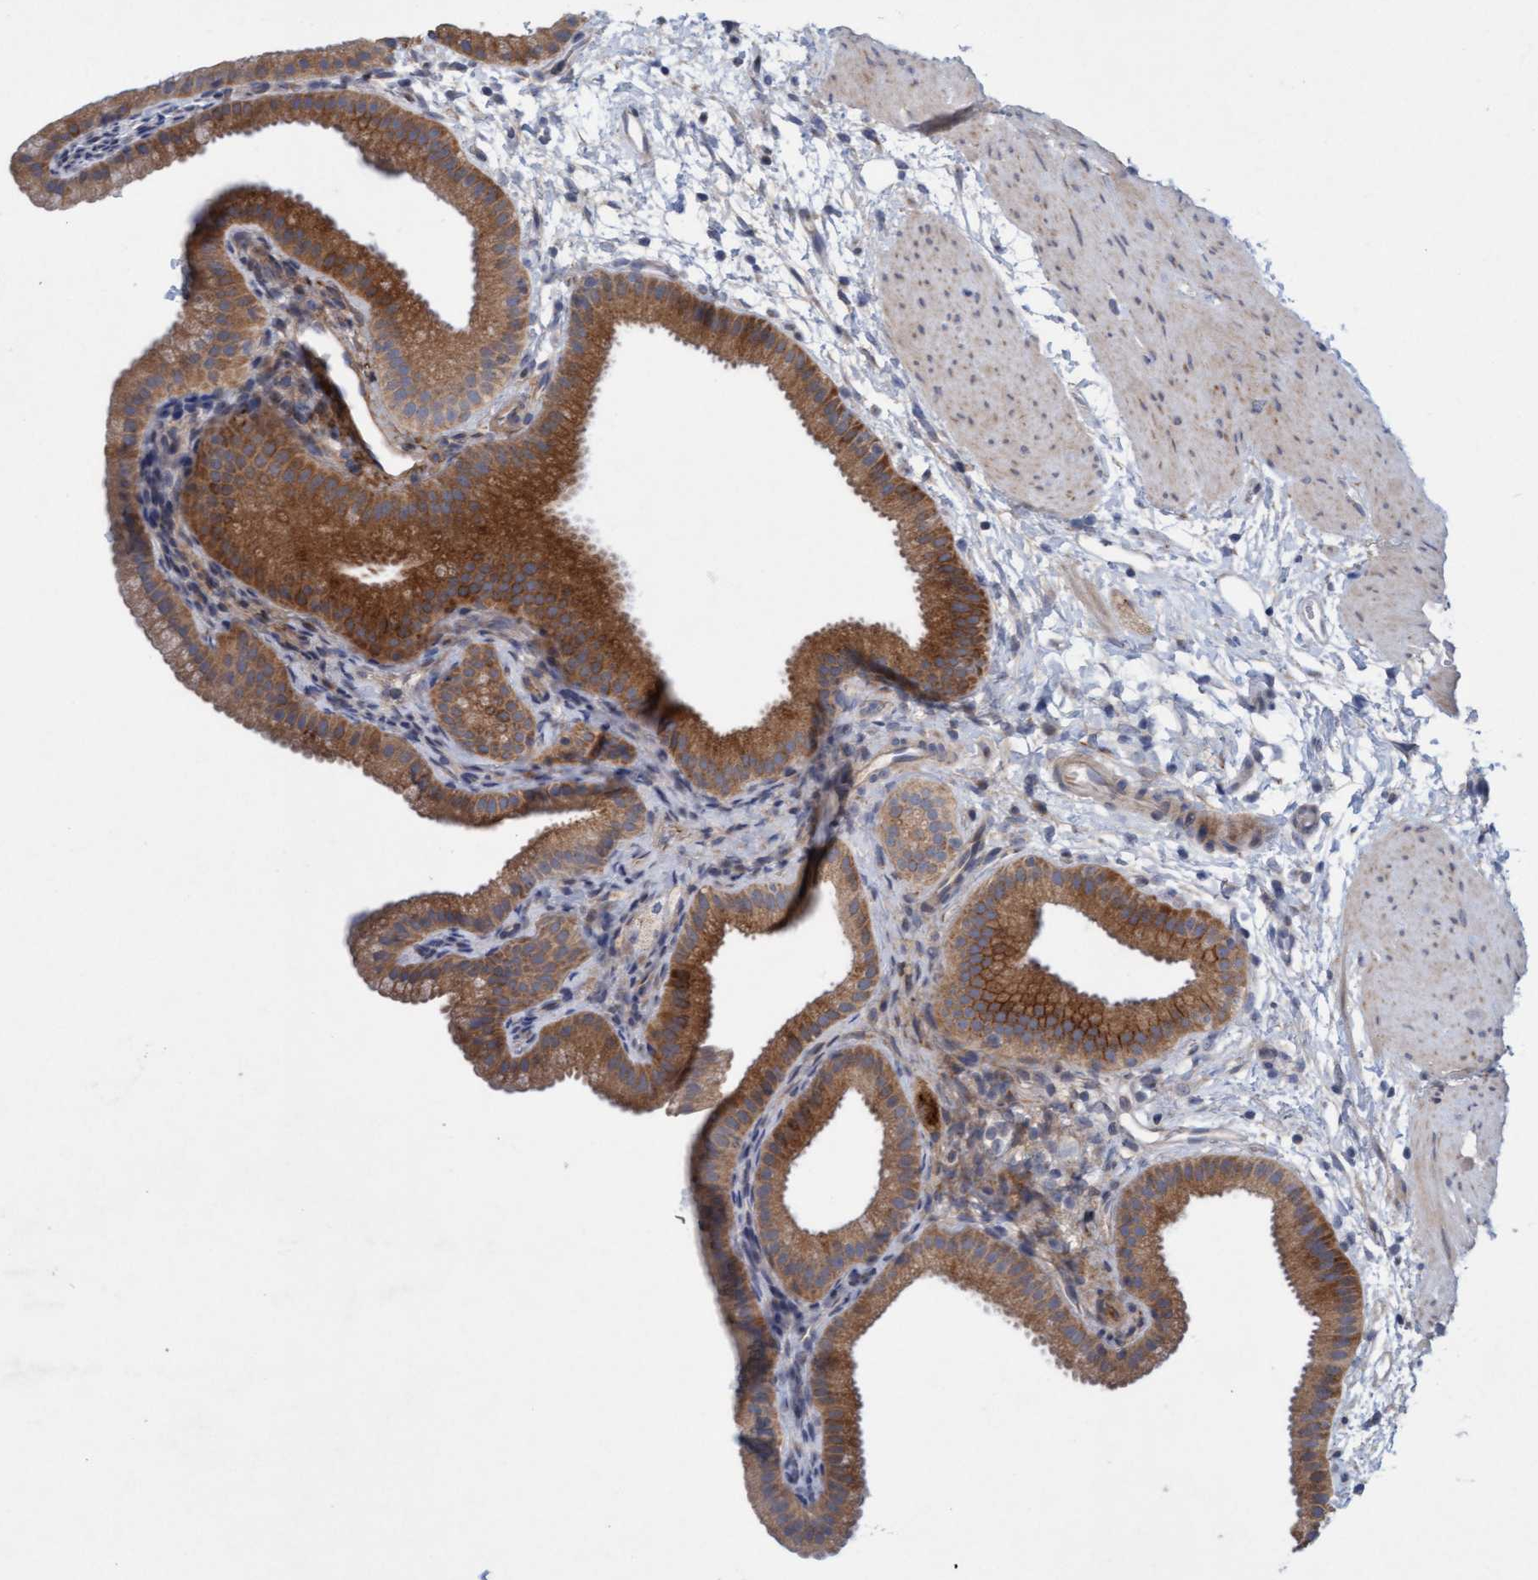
{"staining": {"intensity": "moderate", "quantity": ">75%", "location": "cytoplasmic/membranous"}, "tissue": "gallbladder", "cell_type": "Glandular cells", "image_type": "normal", "snomed": [{"axis": "morphology", "description": "Normal tissue, NOS"}, {"axis": "topography", "description": "Gallbladder"}], "caption": "Moderate cytoplasmic/membranous positivity is appreciated in about >75% of glandular cells in unremarkable gallbladder. (IHC, brightfield microscopy, high magnification).", "gene": "DDHD2", "patient": {"sex": "female", "age": 64}}